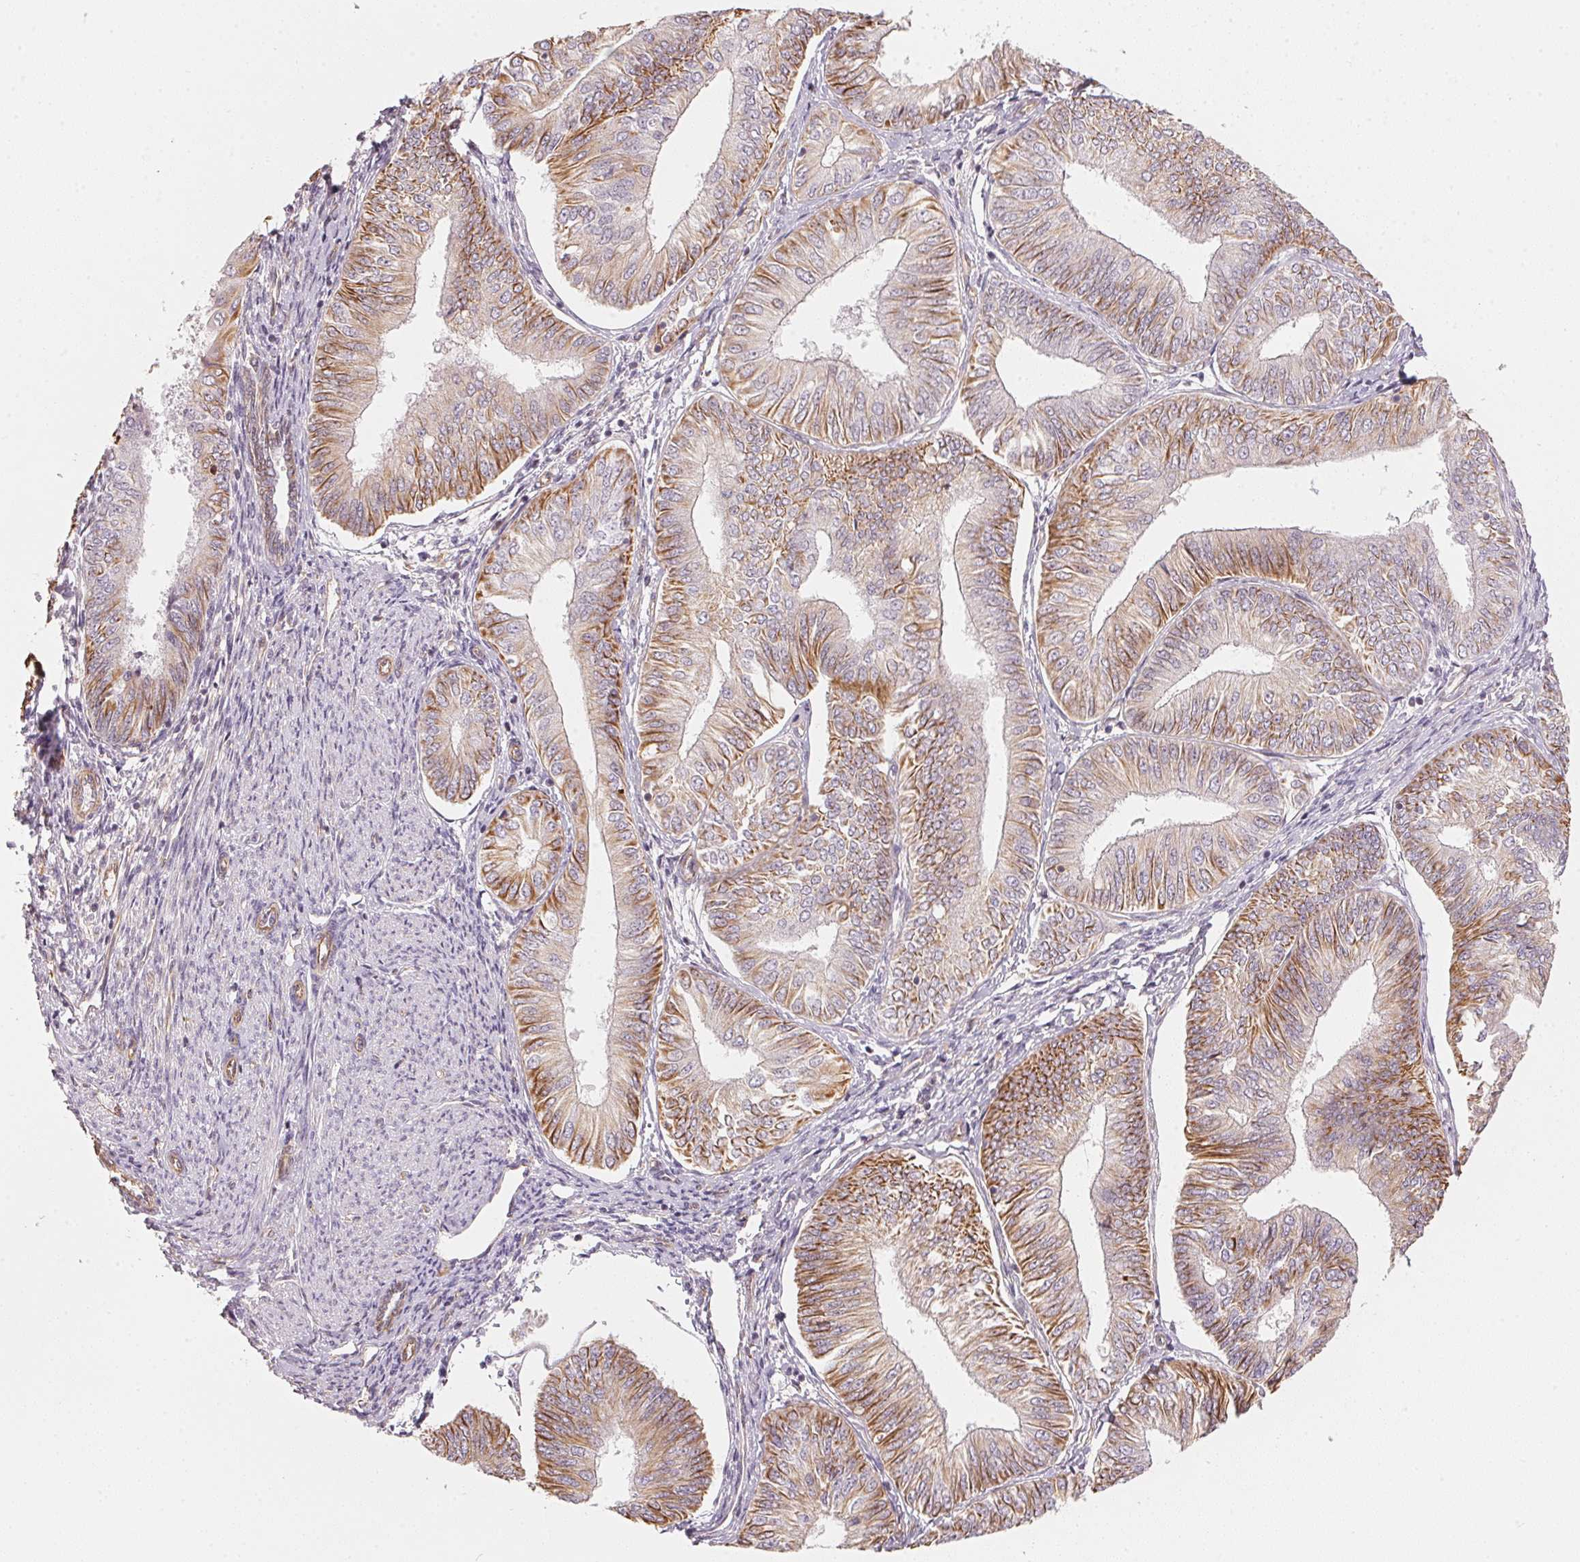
{"staining": {"intensity": "moderate", "quantity": "25%-75%", "location": "cytoplasmic/membranous"}, "tissue": "endometrial cancer", "cell_type": "Tumor cells", "image_type": "cancer", "snomed": [{"axis": "morphology", "description": "Adenocarcinoma, NOS"}, {"axis": "topography", "description": "Endometrium"}], "caption": "Endometrial adenocarcinoma stained for a protein exhibits moderate cytoplasmic/membranous positivity in tumor cells.", "gene": "FOXR2", "patient": {"sex": "female", "age": 58}}